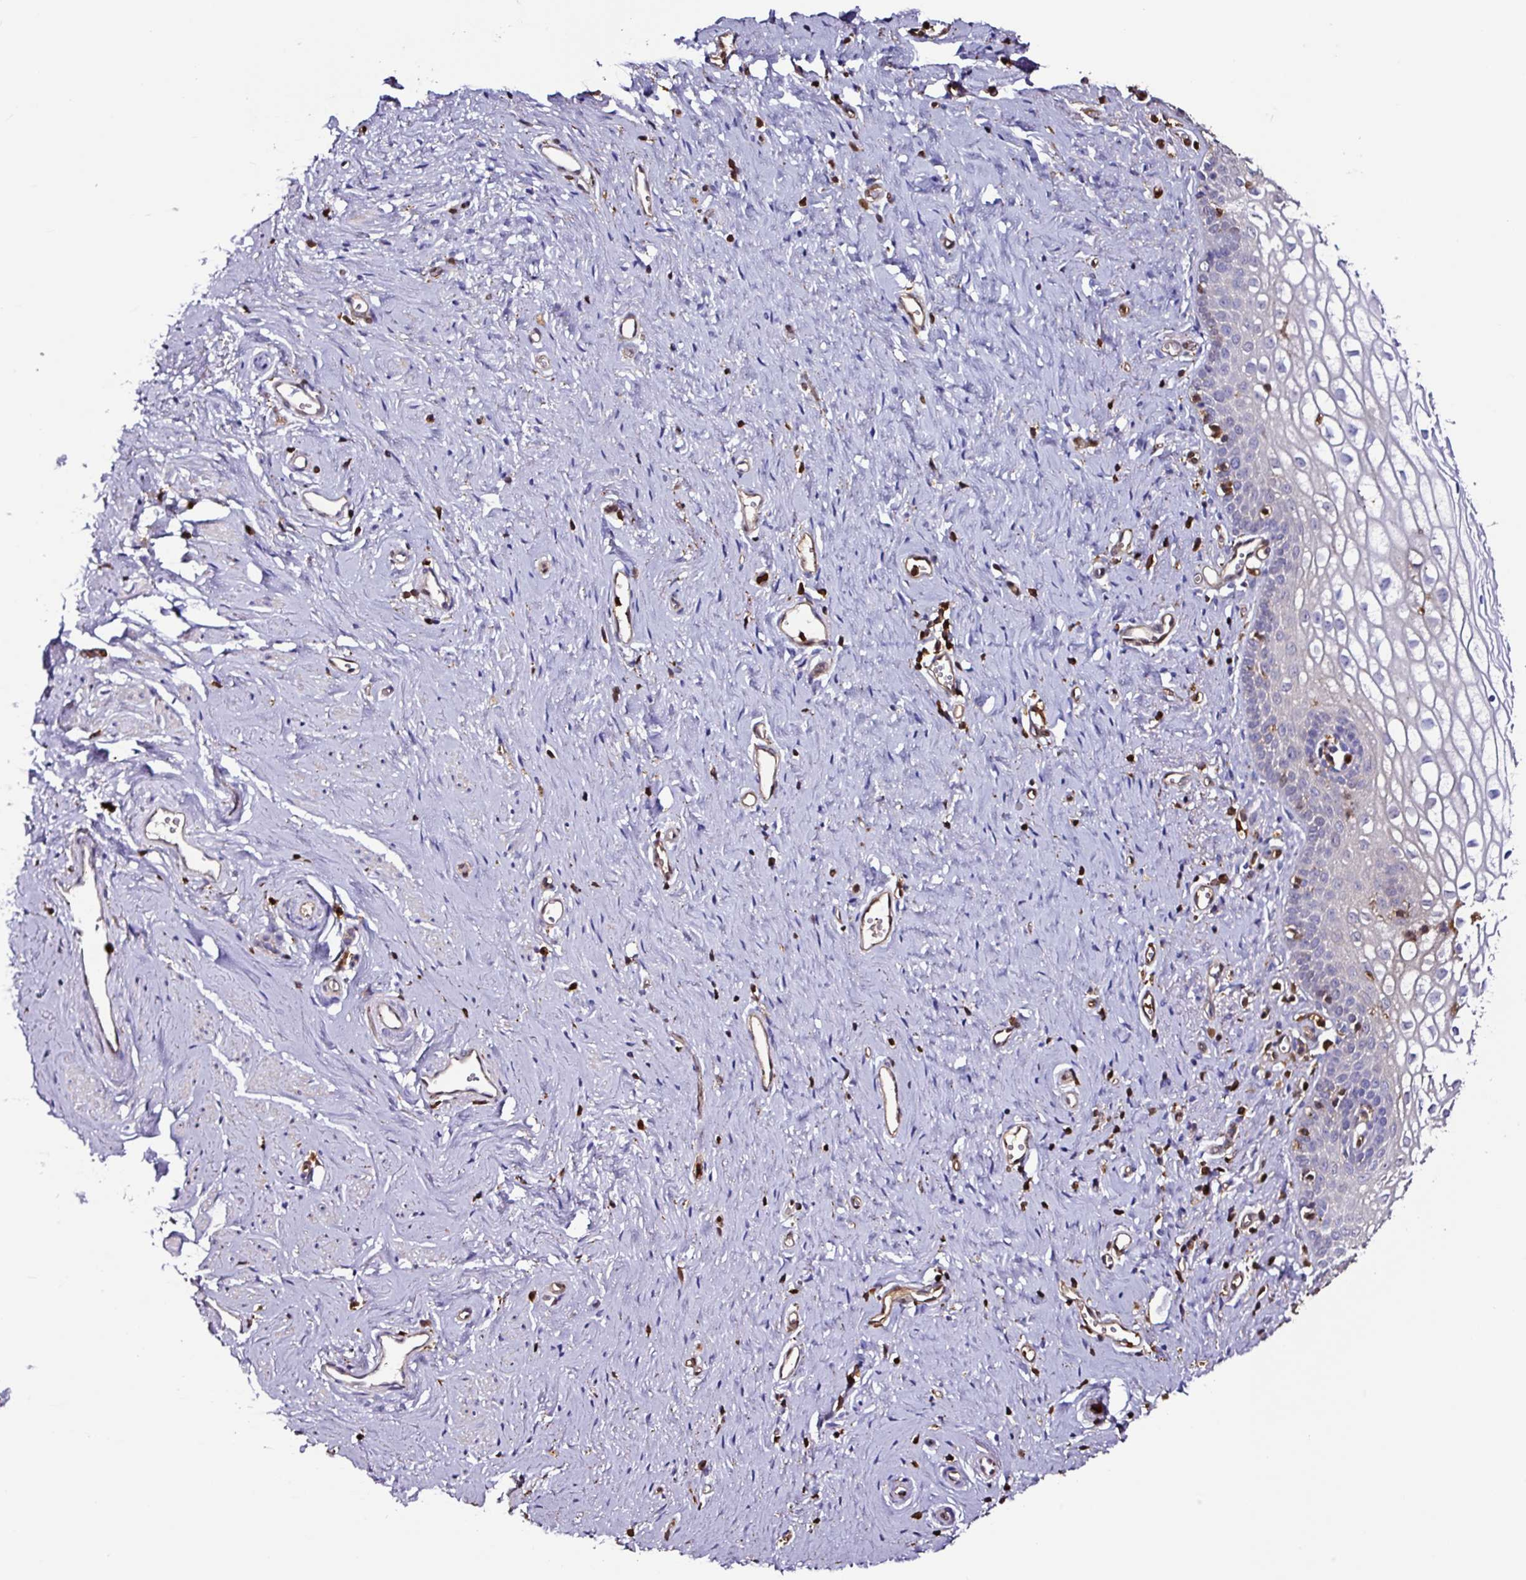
{"staining": {"intensity": "negative", "quantity": "none", "location": "none"}, "tissue": "vagina", "cell_type": "Squamous epithelial cells", "image_type": "normal", "snomed": [{"axis": "morphology", "description": "Normal tissue, NOS"}, {"axis": "topography", "description": "Vagina"}], "caption": "This is a micrograph of immunohistochemistry (IHC) staining of normal vagina, which shows no staining in squamous epithelial cells.", "gene": "ARHGDIB", "patient": {"sex": "female", "age": 59}}